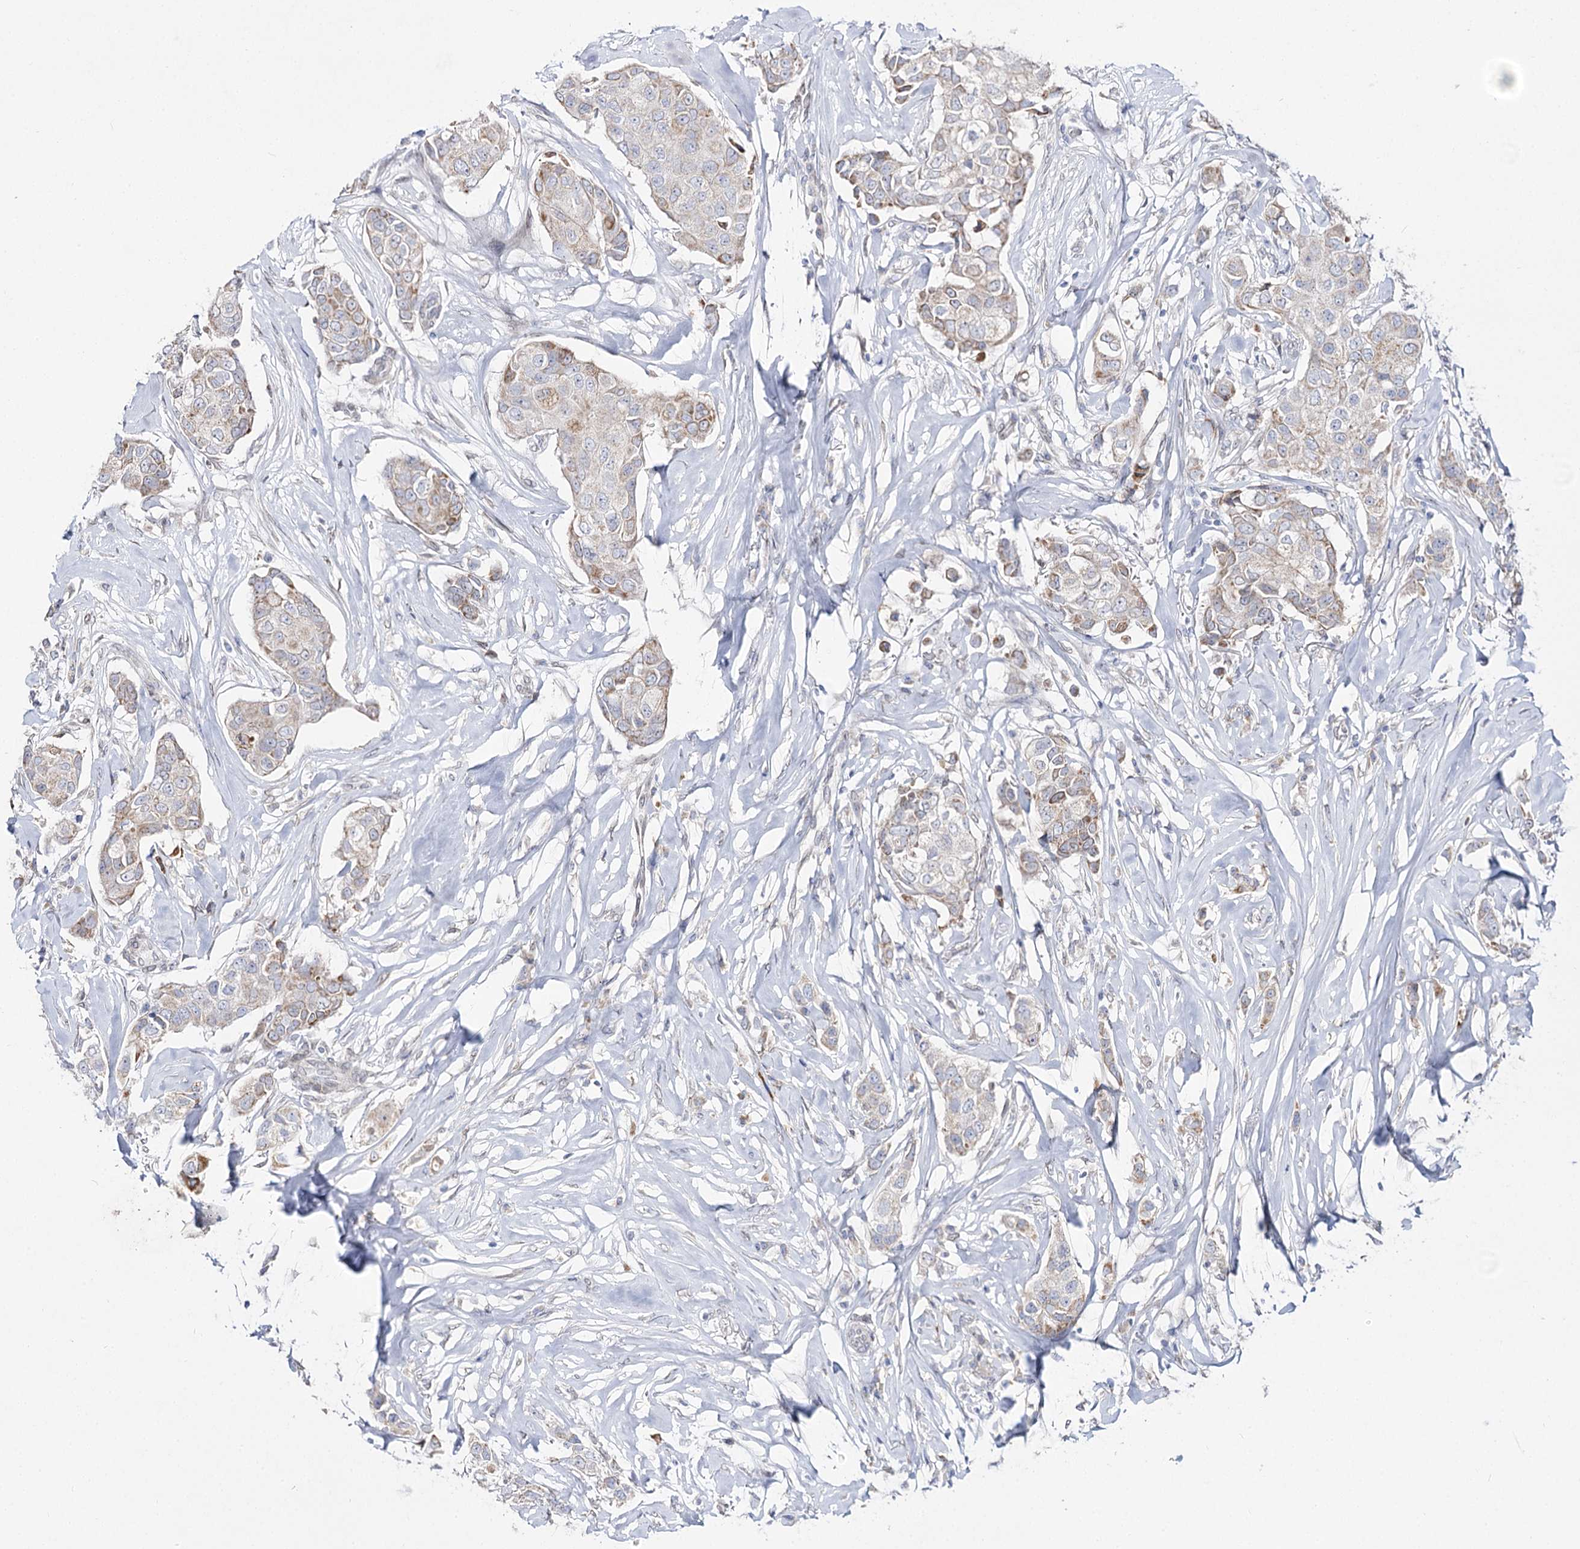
{"staining": {"intensity": "weak", "quantity": "<25%", "location": "cytoplasmic/membranous"}, "tissue": "breast cancer", "cell_type": "Tumor cells", "image_type": "cancer", "snomed": [{"axis": "morphology", "description": "Duct carcinoma"}, {"axis": "topography", "description": "Breast"}], "caption": "Protein analysis of breast cancer (invasive ductal carcinoma) displays no significant expression in tumor cells. Nuclei are stained in blue.", "gene": "C11orf80", "patient": {"sex": "female", "age": 80}}